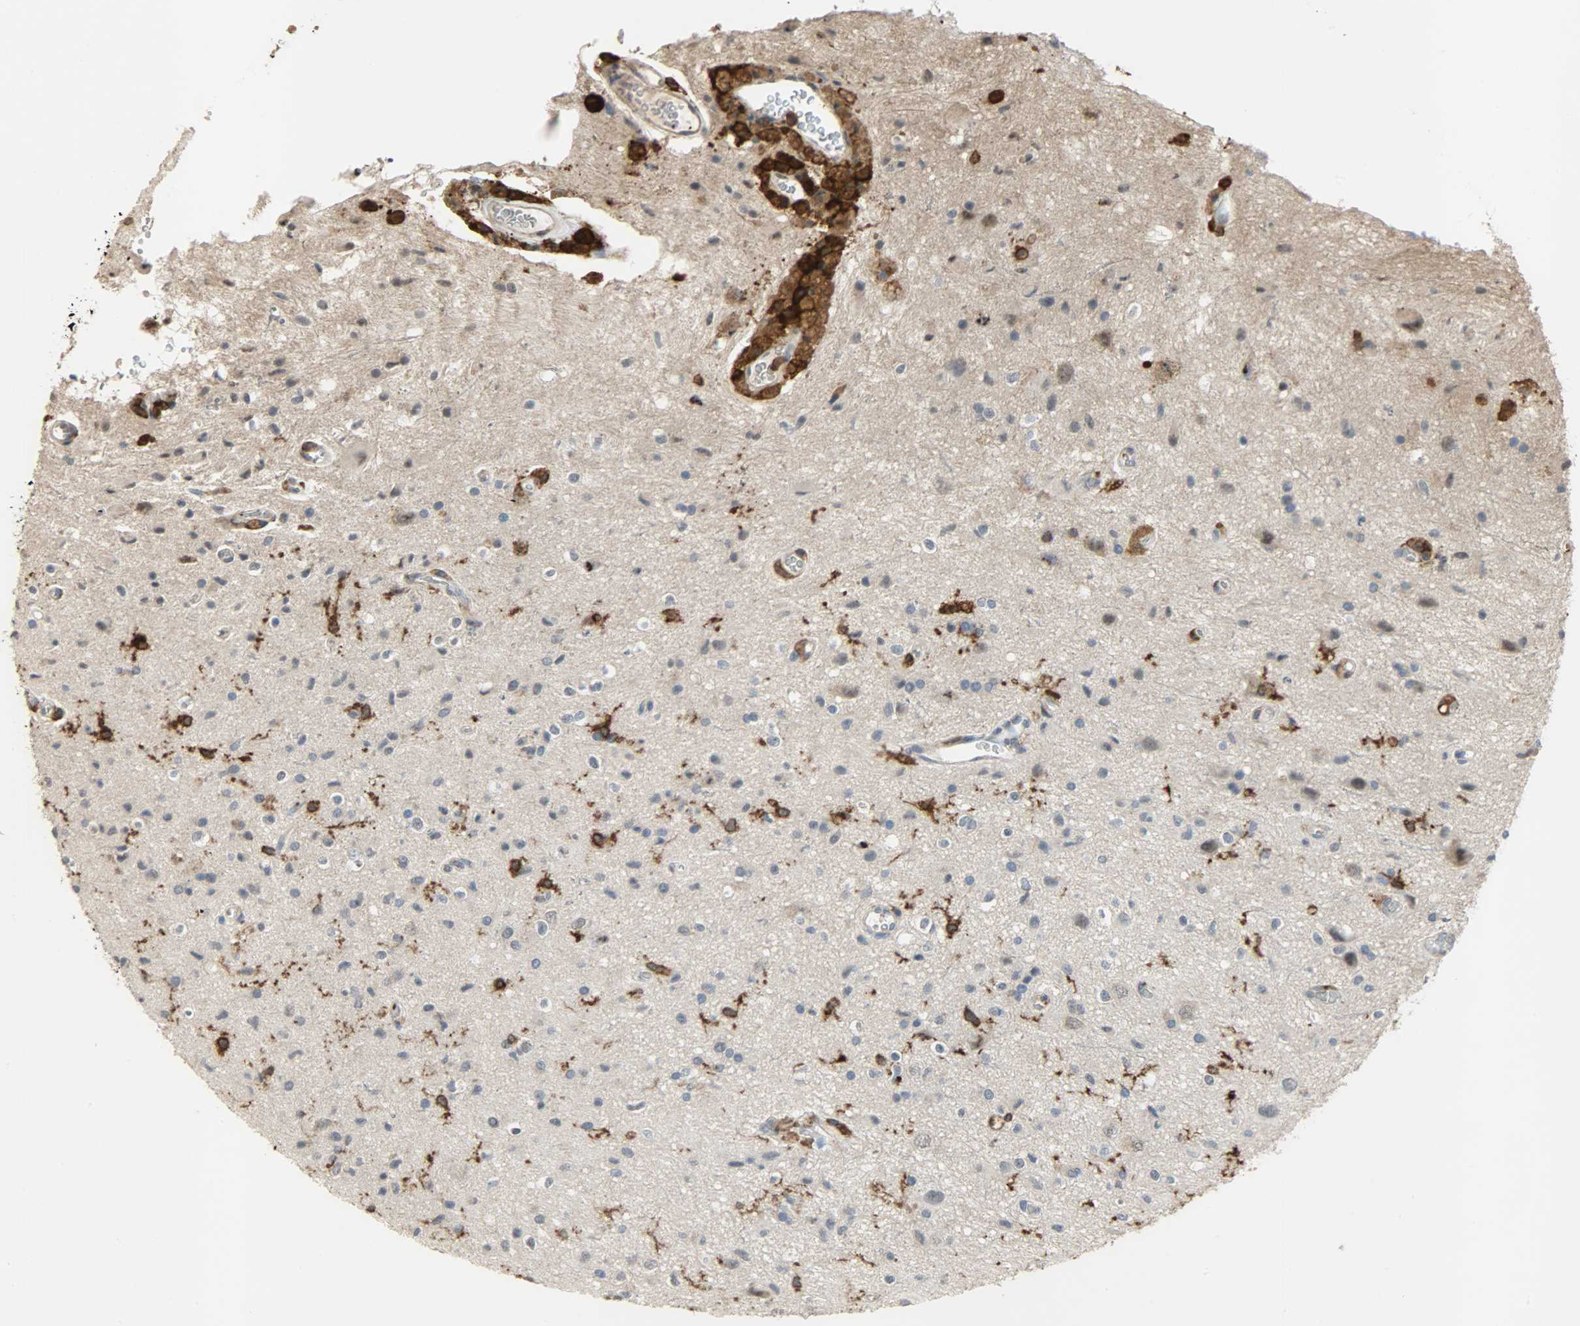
{"staining": {"intensity": "negative", "quantity": "none", "location": "none"}, "tissue": "glioma", "cell_type": "Tumor cells", "image_type": "cancer", "snomed": [{"axis": "morphology", "description": "Glioma, malignant, High grade"}, {"axis": "topography", "description": "Brain"}], "caption": "Tumor cells are negative for protein expression in human glioma.", "gene": "SKAP2", "patient": {"sex": "male", "age": 47}}